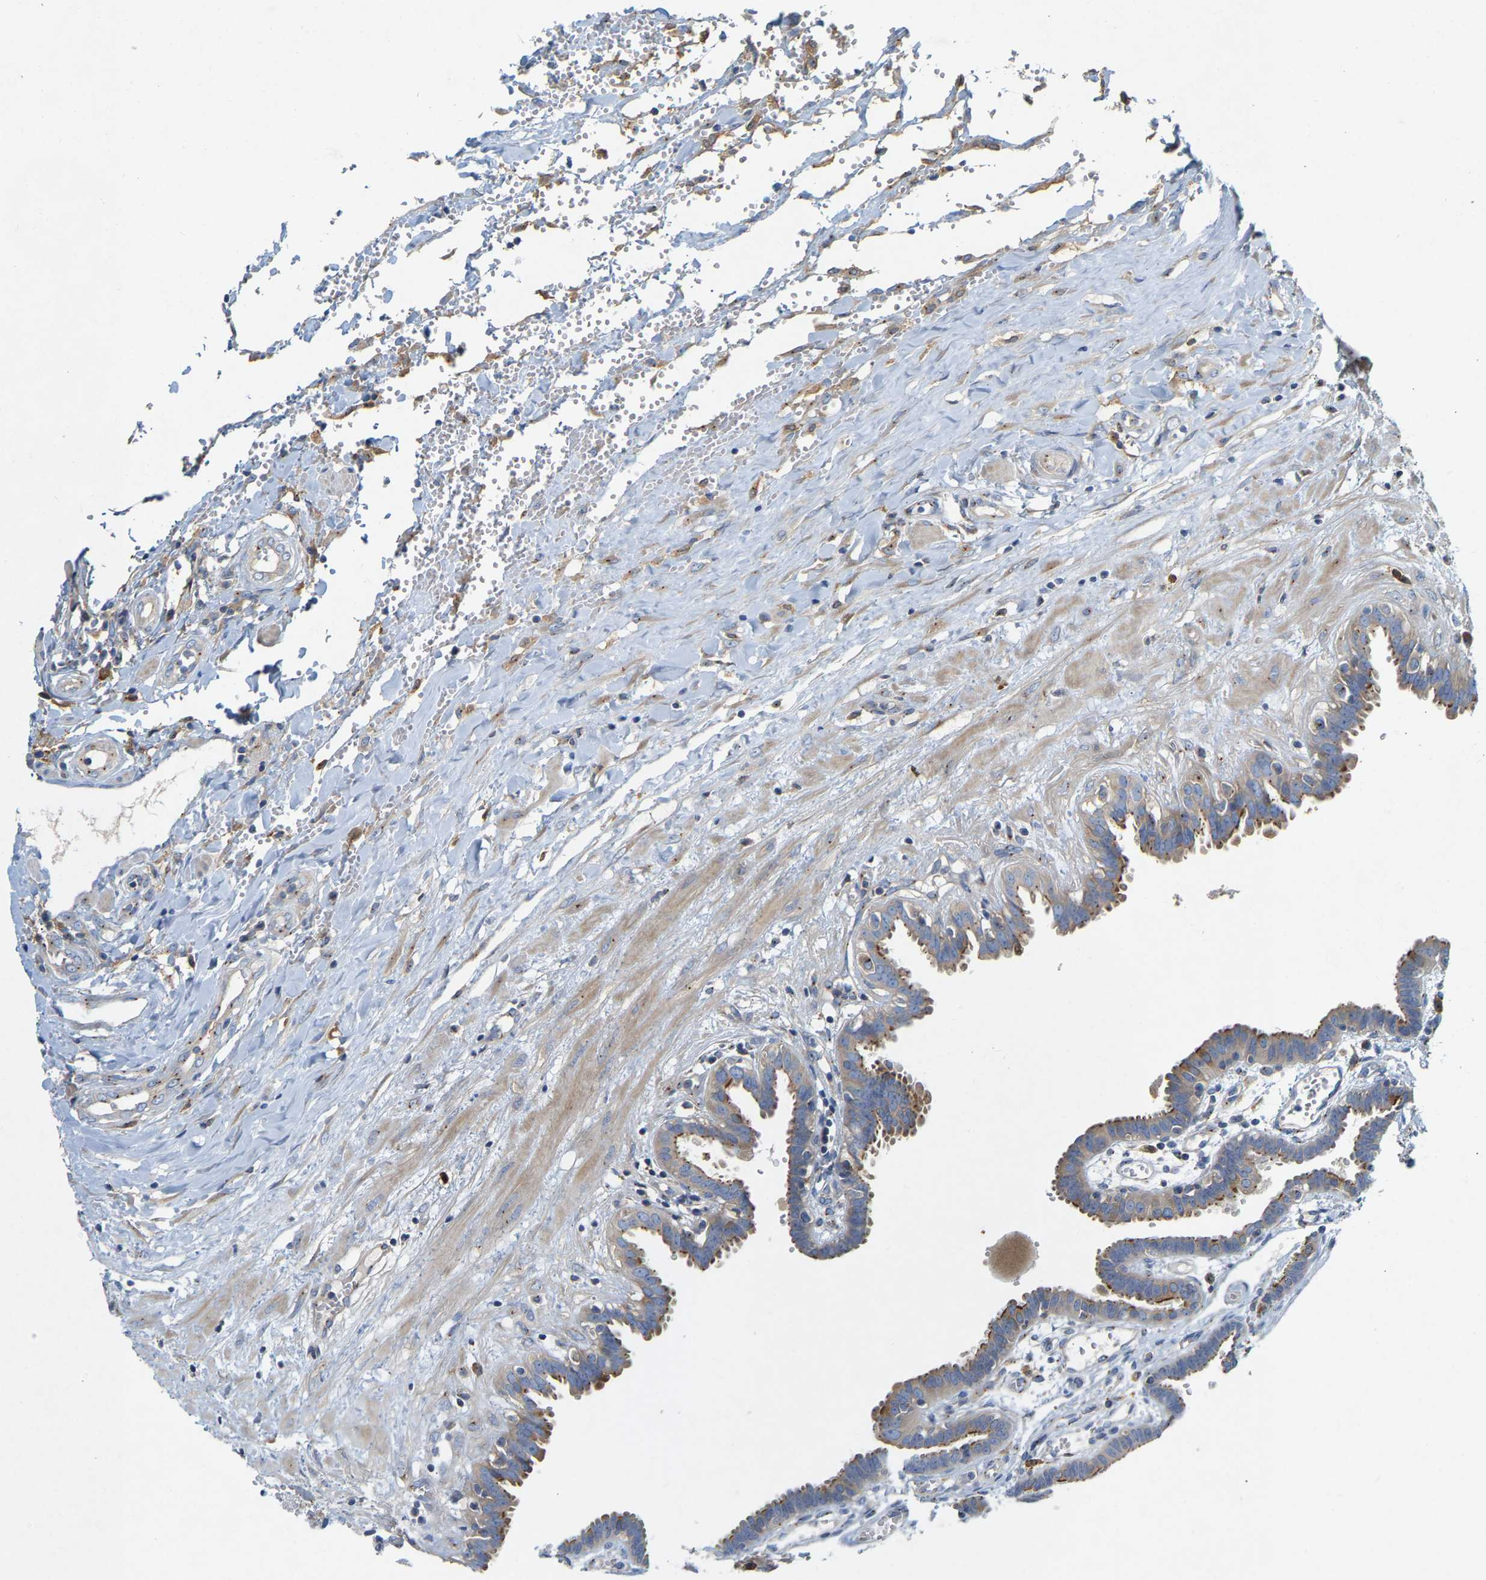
{"staining": {"intensity": "moderate", "quantity": "25%-75%", "location": "cytoplasmic/membranous"}, "tissue": "fallopian tube", "cell_type": "Glandular cells", "image_type": "normal", "snomed": [{"axis": "morphology", "description": "Normal tissue, NOS"}, {"axis": "topography", "description": "Fallopian tube"}, {"axis": "topography", "description": "Placenta"}], "caption": "A brown stain labels moderate cytoplasmic/membranous positivity of a protein in glandular cells of benign fallopian tube.", "gene": "PCNT", "patient": {"sex": "female", "age": 32}}